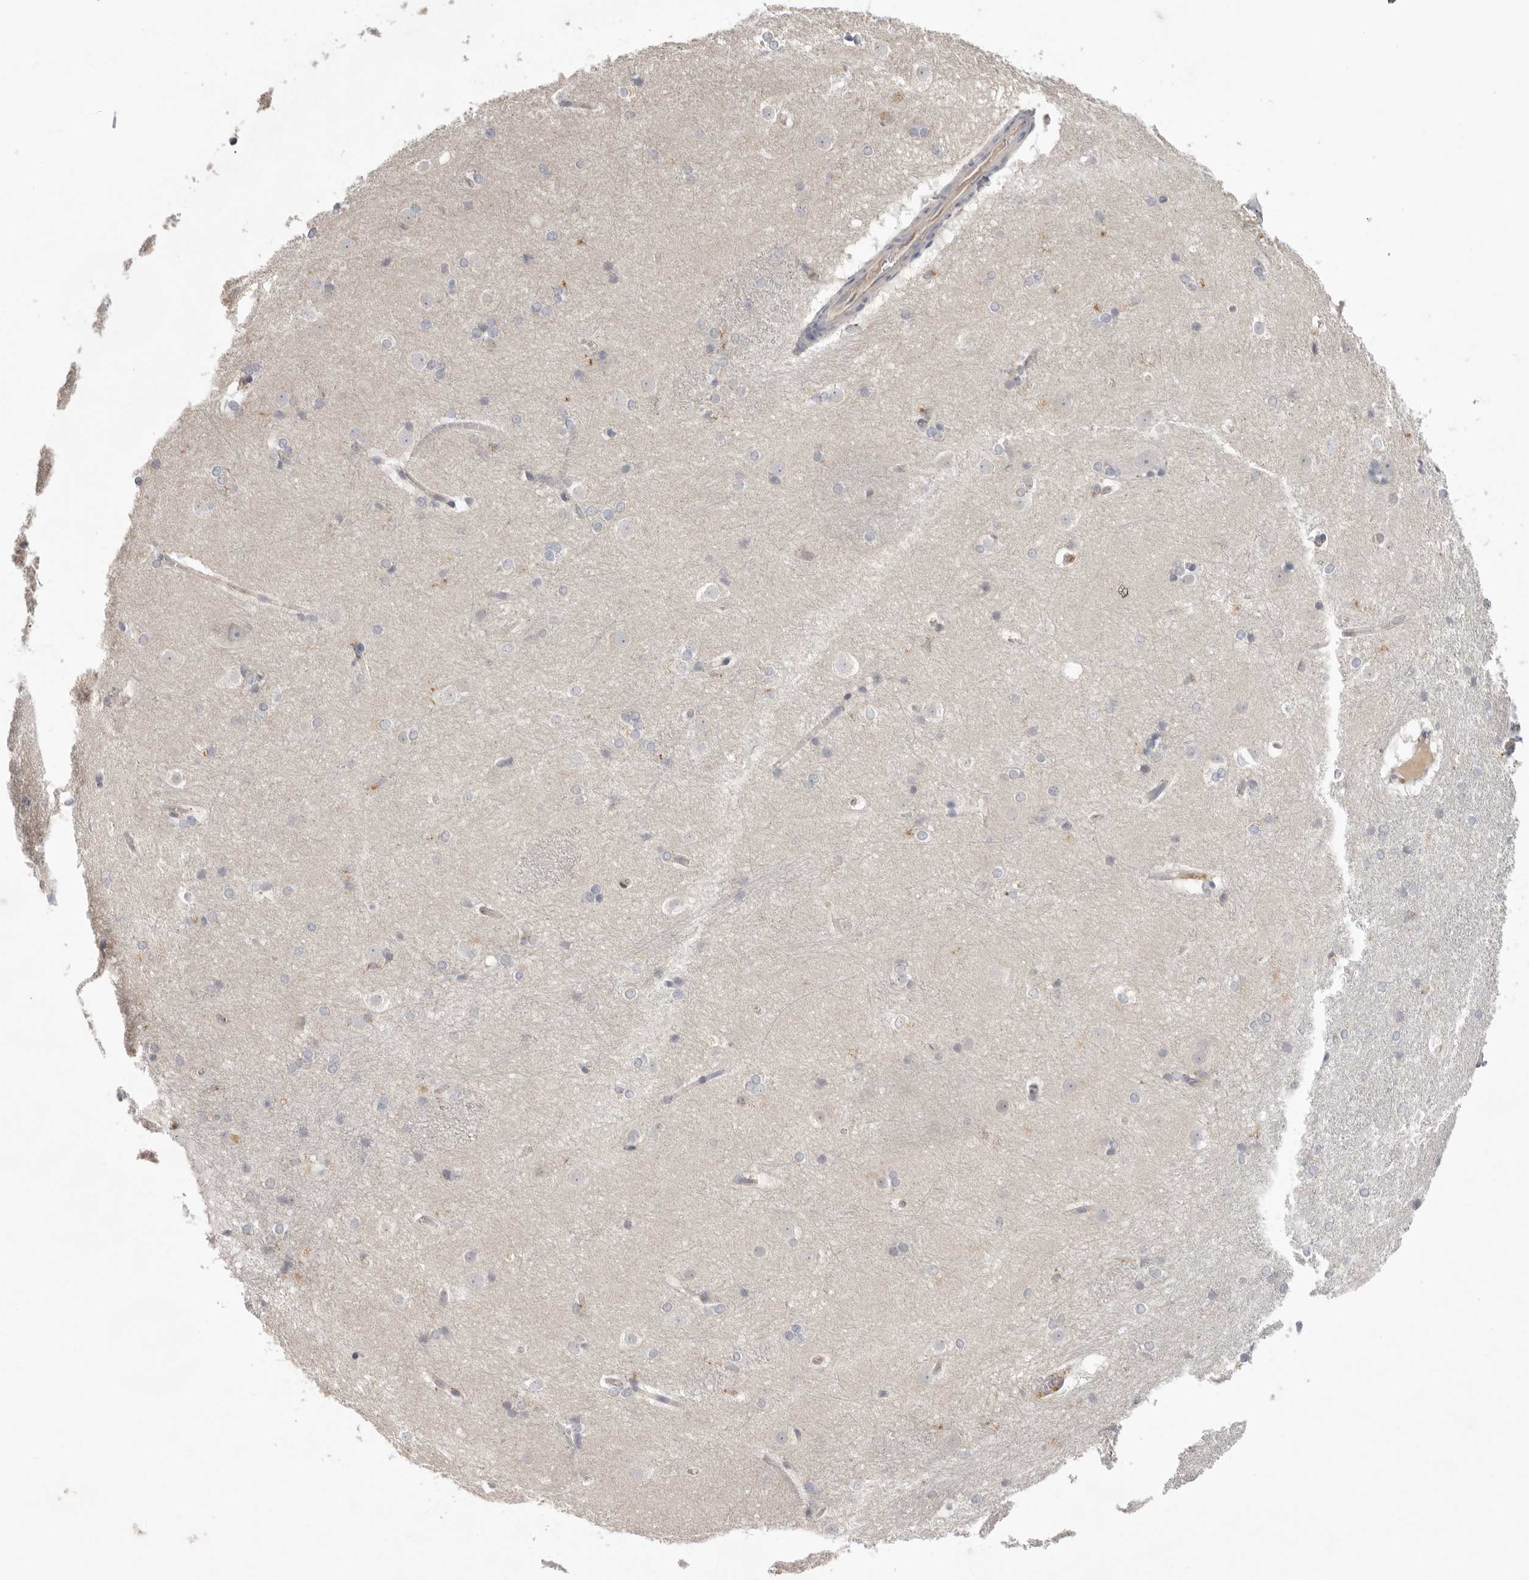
{"staining": {"intensity": "weak", "quantity": "<25%", "location": "cytoplasmic/membranous"}, "tissue": "caudate", "cell_type": "Glial cells", "image_type": "normal", "snomed": [{"axis": "morphology", "description": "Normal tissue, NOS"}, {"axis": "topography", "description": "Lateral ventricle wall"}], "caption": "IHC image of unremarkable caudate stained for a protein (brown), which shows no expression in glial cells. (DAB immunohistochemistry (IHC) visualized using brightfield microscopy, high magnification).", "gene": "TLR3", "patient": {"sex": "female", "age": 19}}